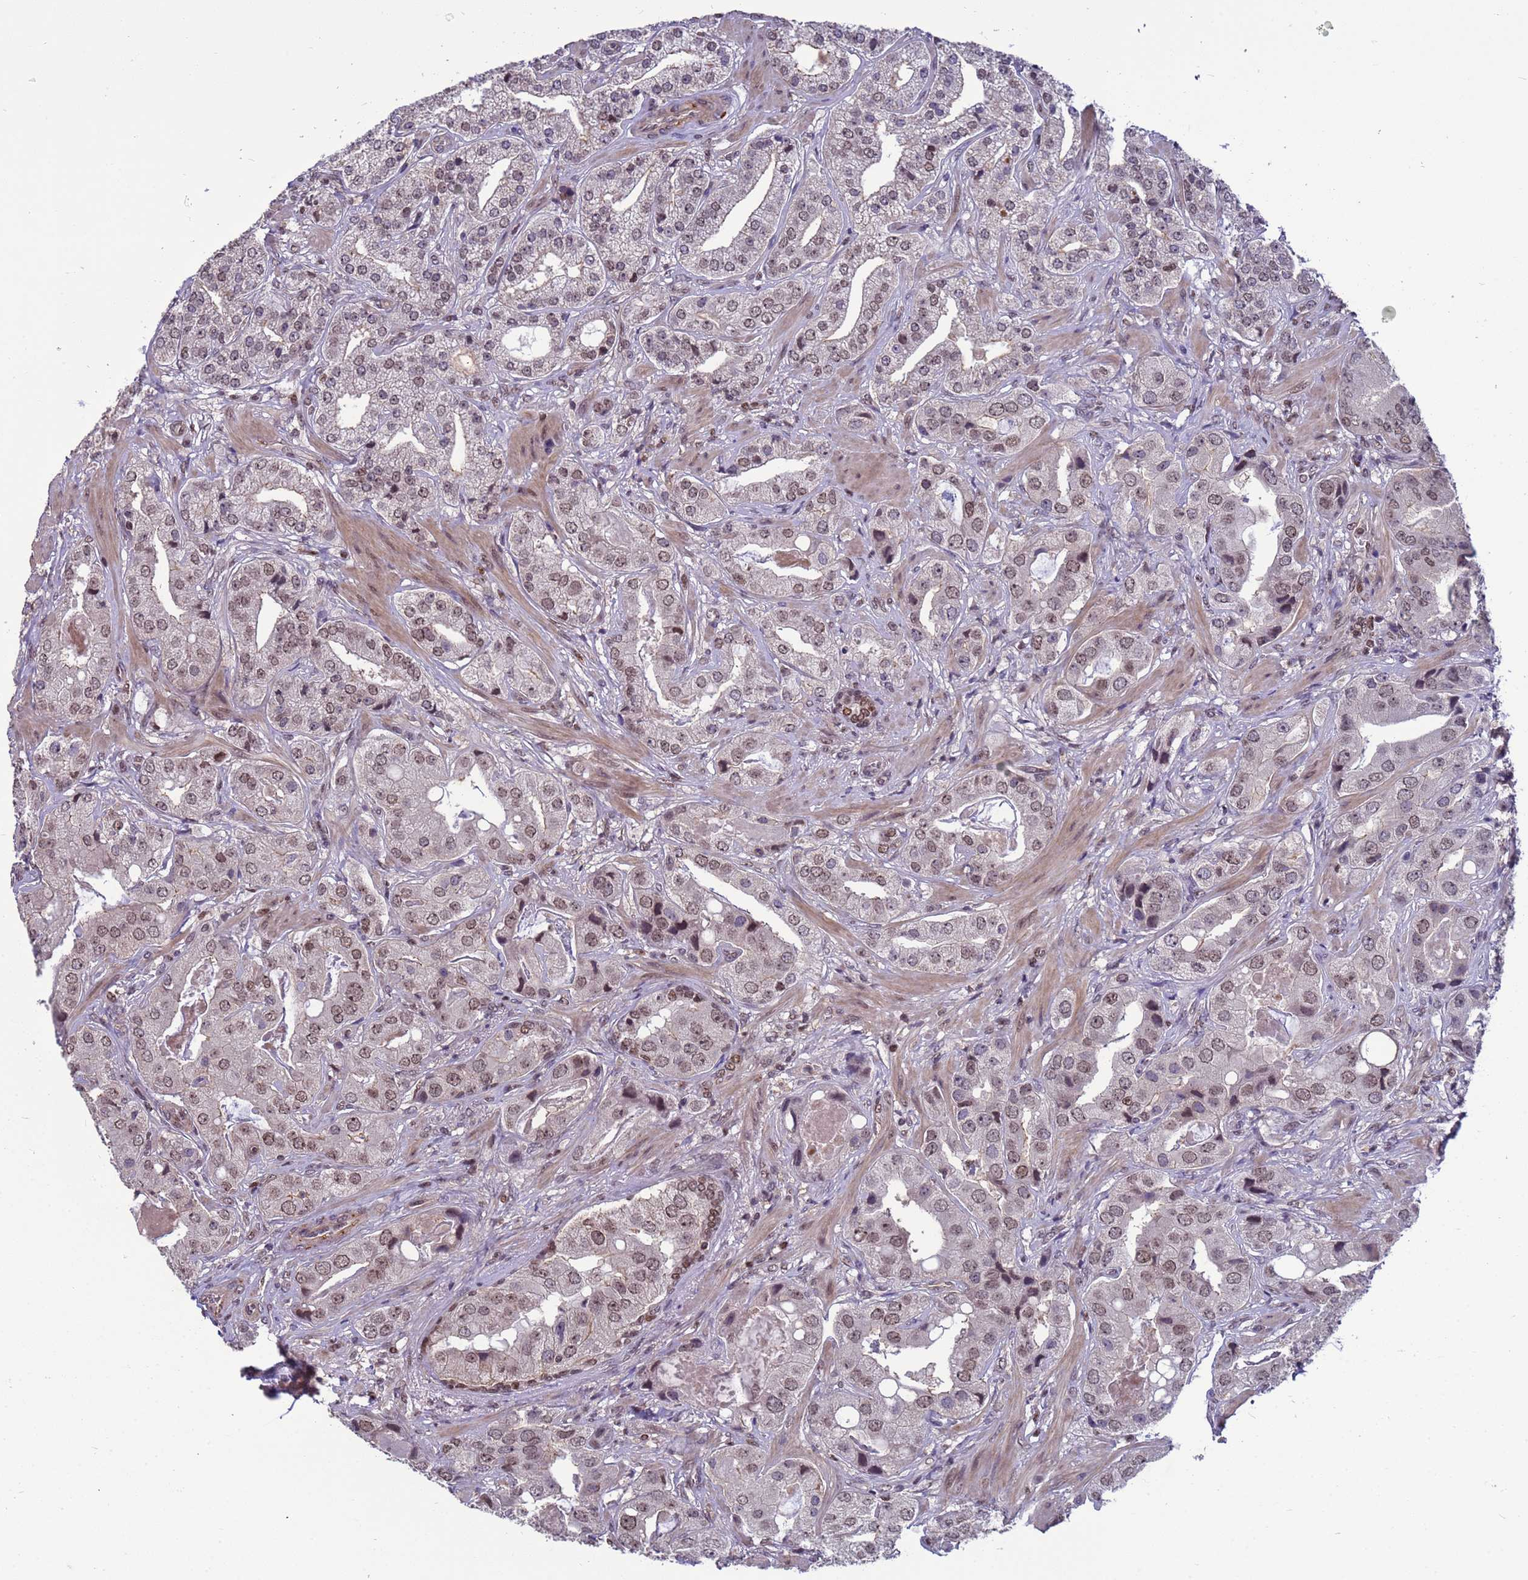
{"staining": {"intensity": "moderate", "quantity": ">75%", "location": "nuclear"}, "tissue": "prostate cancer", "cell_type": "Tumor cells", "image_type": "cancer", "snomed": [{"axis": "morphology", "description": "Adenocarcinoma, High grade"}, {"axis": "topography", "description": "Prostate"}], "caption": "Protein analysis of high-grade adenocarcinoma (prostate) tissue displays moderate nuclear positivity in about >75% of tumor cells.", "gene": "NSL1", "patient": {"sex": "male", "age": 63}}